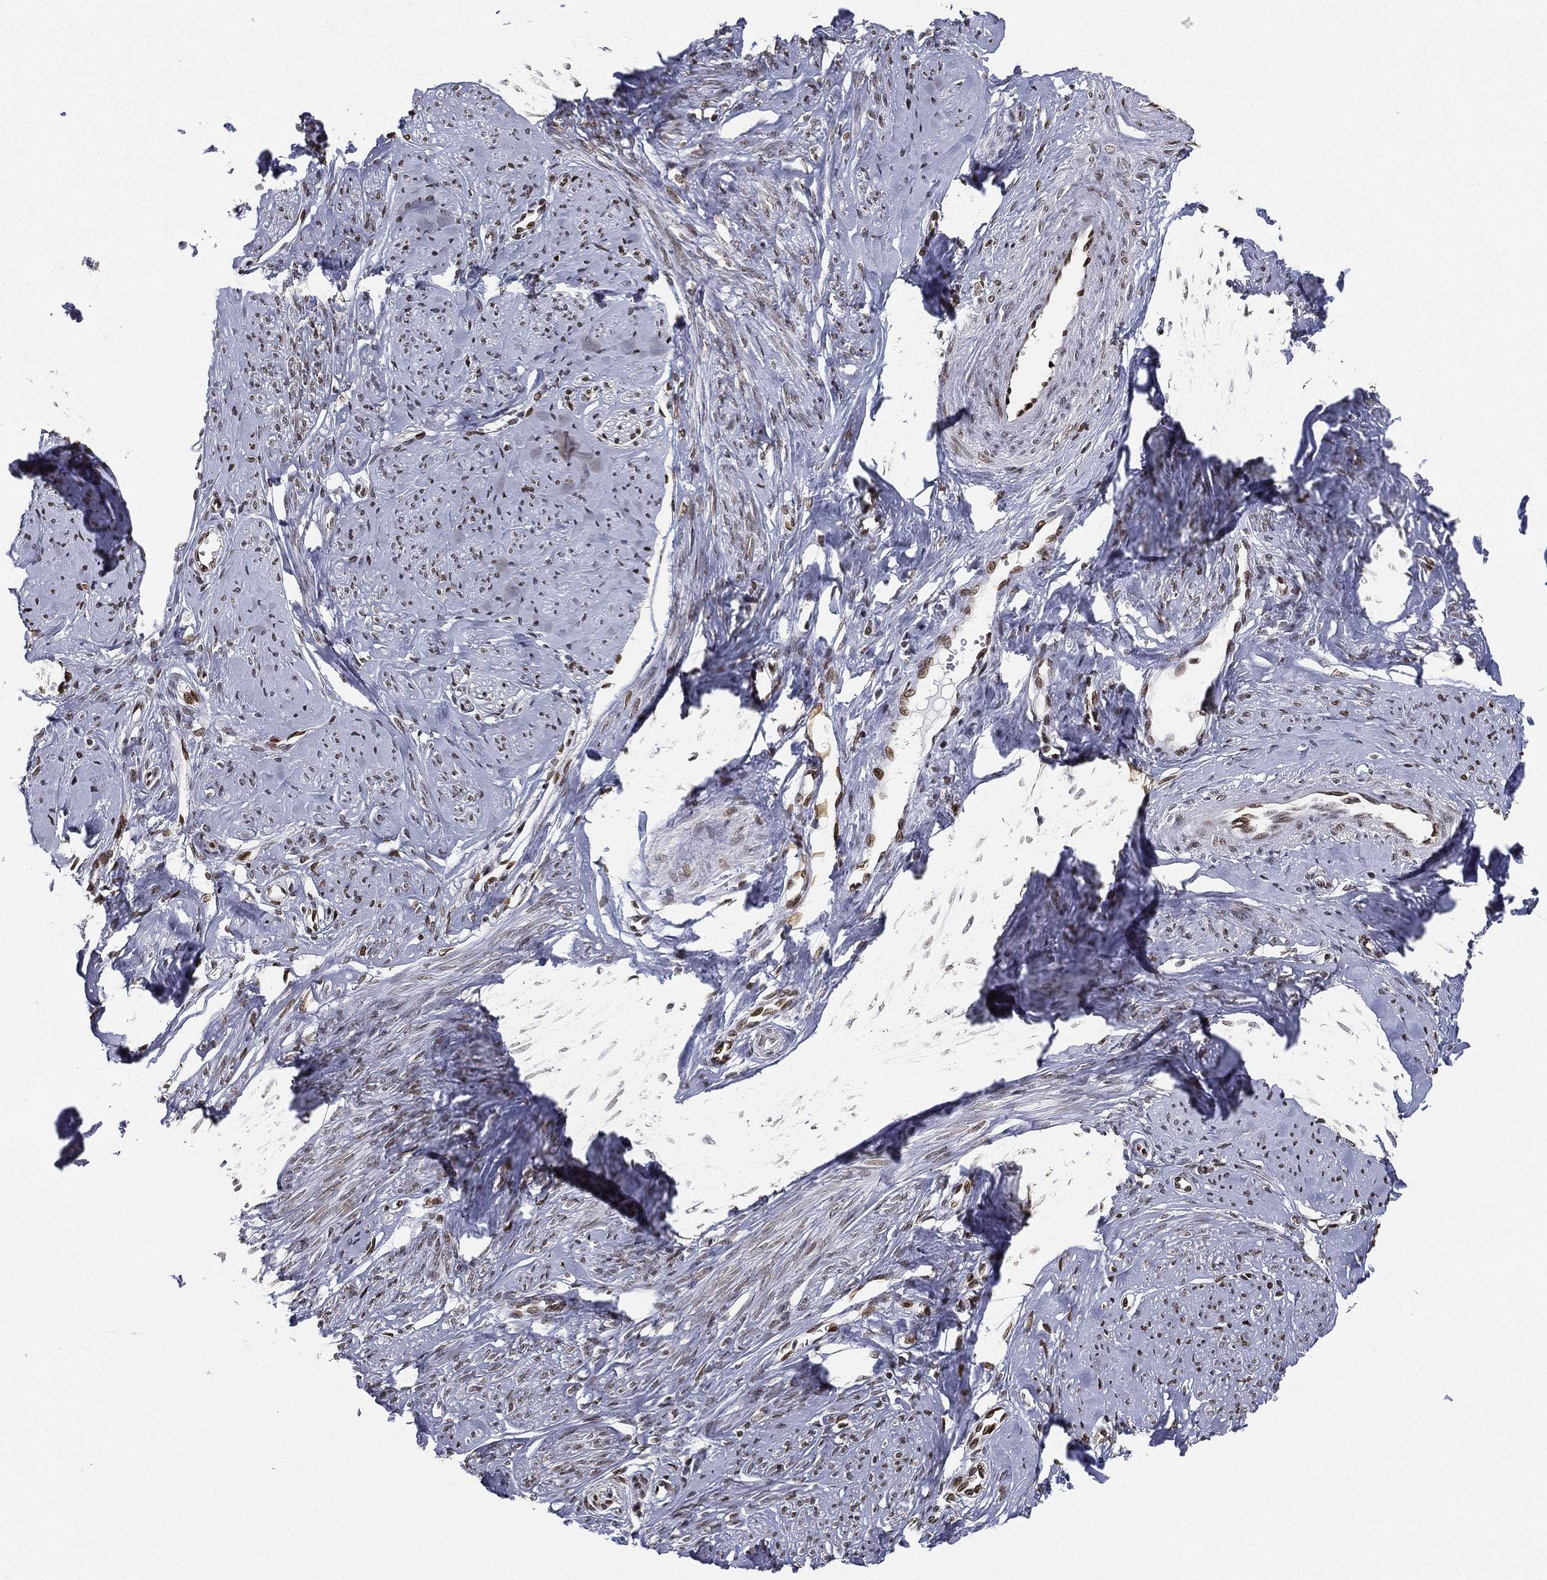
{"staining": {"intensity": "moderate", "quantity": ">75%", "location": "nuclear"}, "tissue": "smooth muscle", "cell_type": "Smooth muscle cells", "image_type": "normal", "snomed": [{"axis": "morphology", "description": "Normal tissue, NOS"}, {"axis": "topography", "description": "Smooth muscle"}], "caption": "Smooth muscle cells exhibit moderate nuclear expression in approximately >75% of cells in benign smooth muscle.", "gene": "LMNB1", "patient": {"sex": "female", "age": 48}}